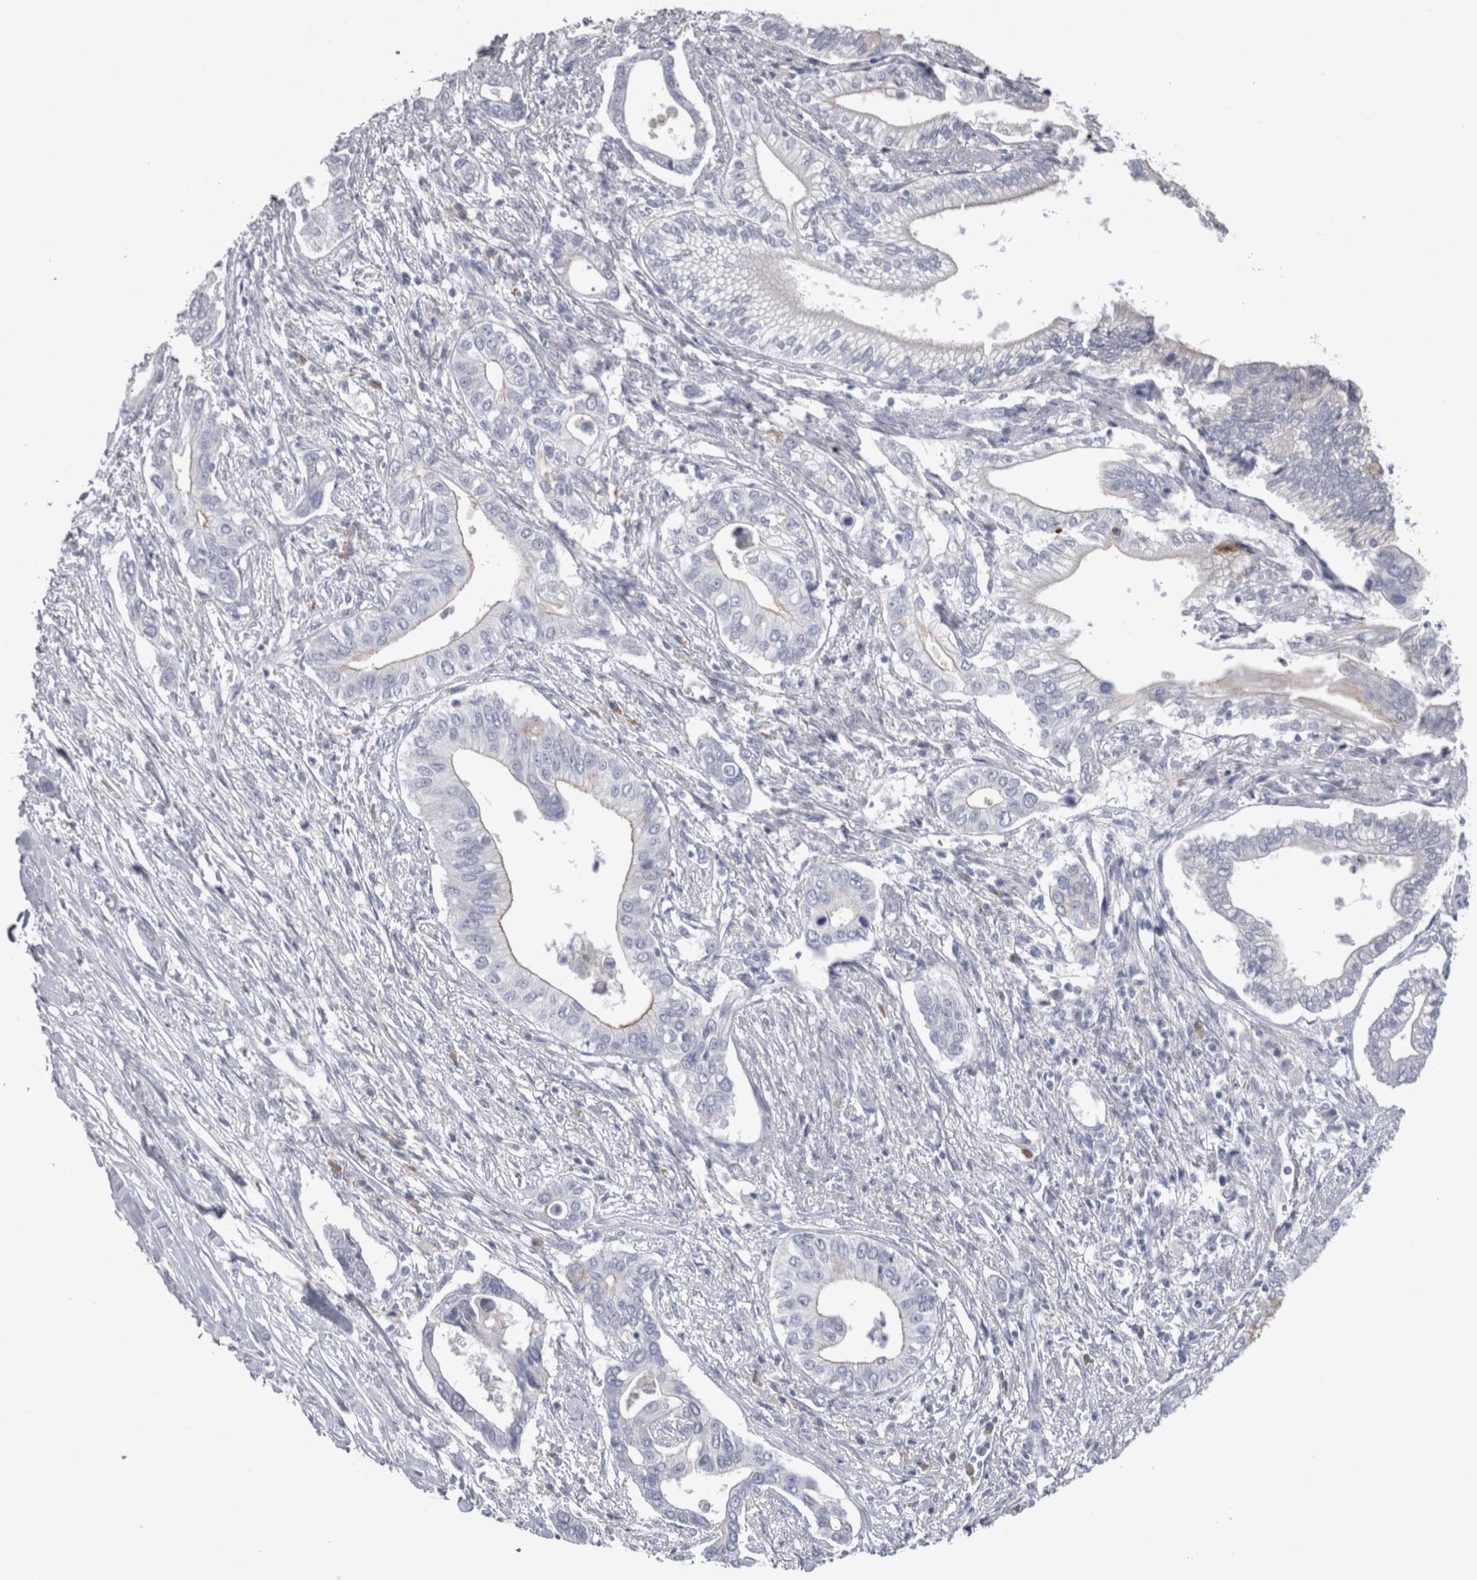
{"staining": {"intensity": "negative", "quantity": "none", "location": "none"}, "tissue": "pancreatic cancer", "cell_type": "Tumor cells", "image_type": "cancer", "snomed": [{"axis": "morphology", "description": "Normal tissue, NOS"}, {"axis": "morphology", "description": "Adenocarcinoma, NOS"}, {"axis": "topography", "description": "Pancreas"}, {"axis": "topography", "description": "Peripheral nerve tissue"}], "caption": "Immunohistochemistry (IHC) image of neoplastic tissue: pancreatic adenocarcinoma stained with DAB (3,3'-diaminobenzidine) reveals no significant protein expression in tumor cells. The staining is performed using DAB brown chromogen with nuclei counter-stained in using hematoxylin.", "gene": "REG1A", "patient": {"sex": "male", "age": 59}}